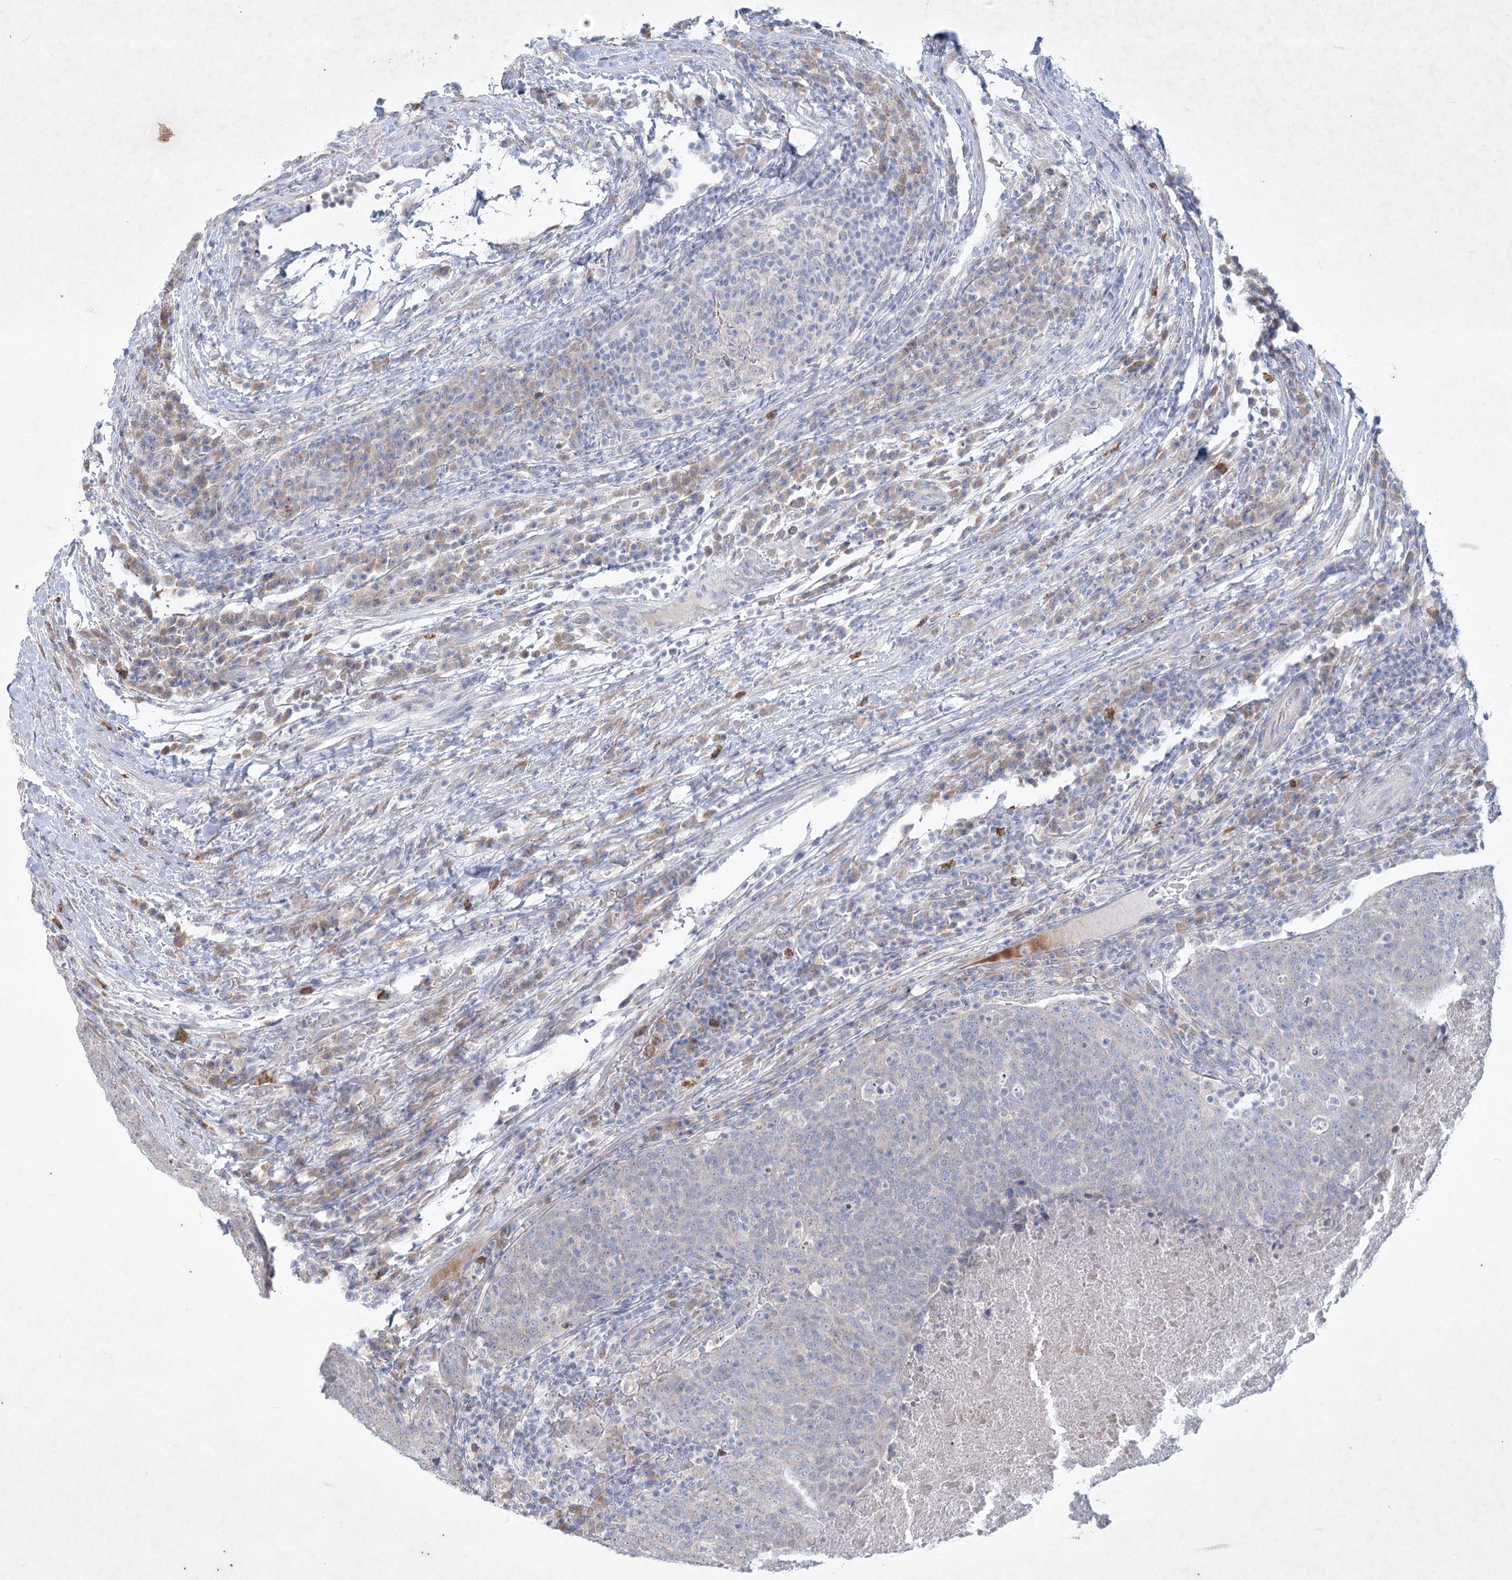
{"staining": {"intensity": "negative", "quantity": "none", "location": "none"}, "tissue": "head and neck cancer", "cell_type": "Tumor cells", "image_type": "cancer", "snomed": [{"axis": "morphology", "description": "Squamous cell carcinoma, NOS"}, {"axis": "morphology", "description": "Squamous cell carcinoma, metastatic, NOS"}, {"axis": "topography", "description": "Lymph node"}, {"axis": "topography", "description": "Head-Neck"}], "caption": "Protein analysis of head and neck cancer (squamous cell carcinoma) displays no significant staining in tumor cells.", "gene": "PLA2G12A", "patient": {"sex": "male", "age": 62}}